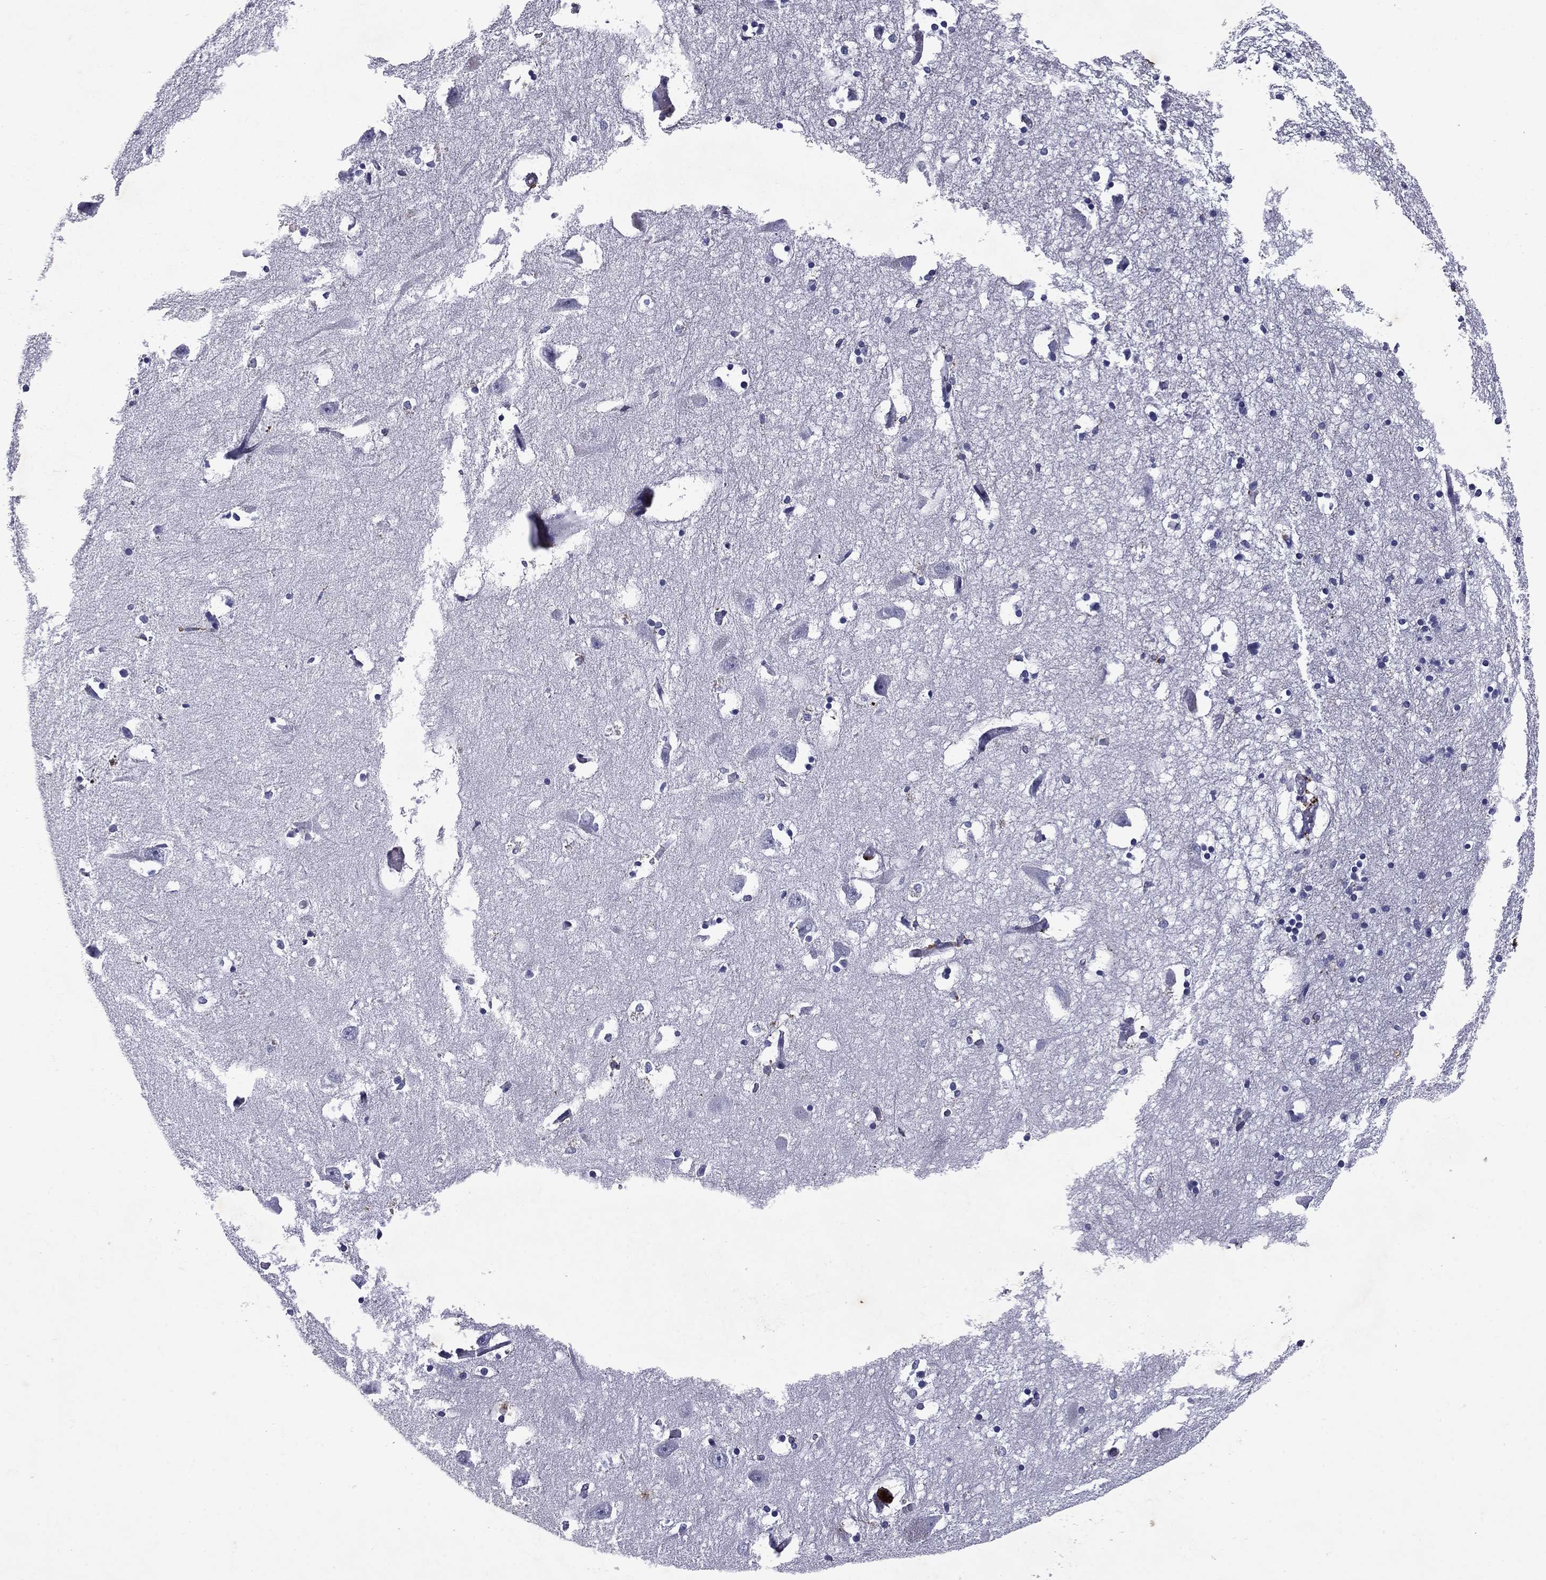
{"staining": {"intensity": "negative", "quantity": "none", "location": "none"}, "tissue": "hippocampus", "cell_type": "Glial cells", "image_type": "normal", "snomed": [{"axis": "morphology", "description": "Normal tissue, NOS"}, {"axis": "topography", "description": "Lateral ventricle wall"}, {"axis": "topography", "description": "Hippocampus"}], "caption": "IHC histopathology image of normal hippocampus: human hippocampus stained with DAB shows no significant protein positivity in glial cells.", "gene": "MADCAM1", "patient": {"sex": "female", "age": 63}}